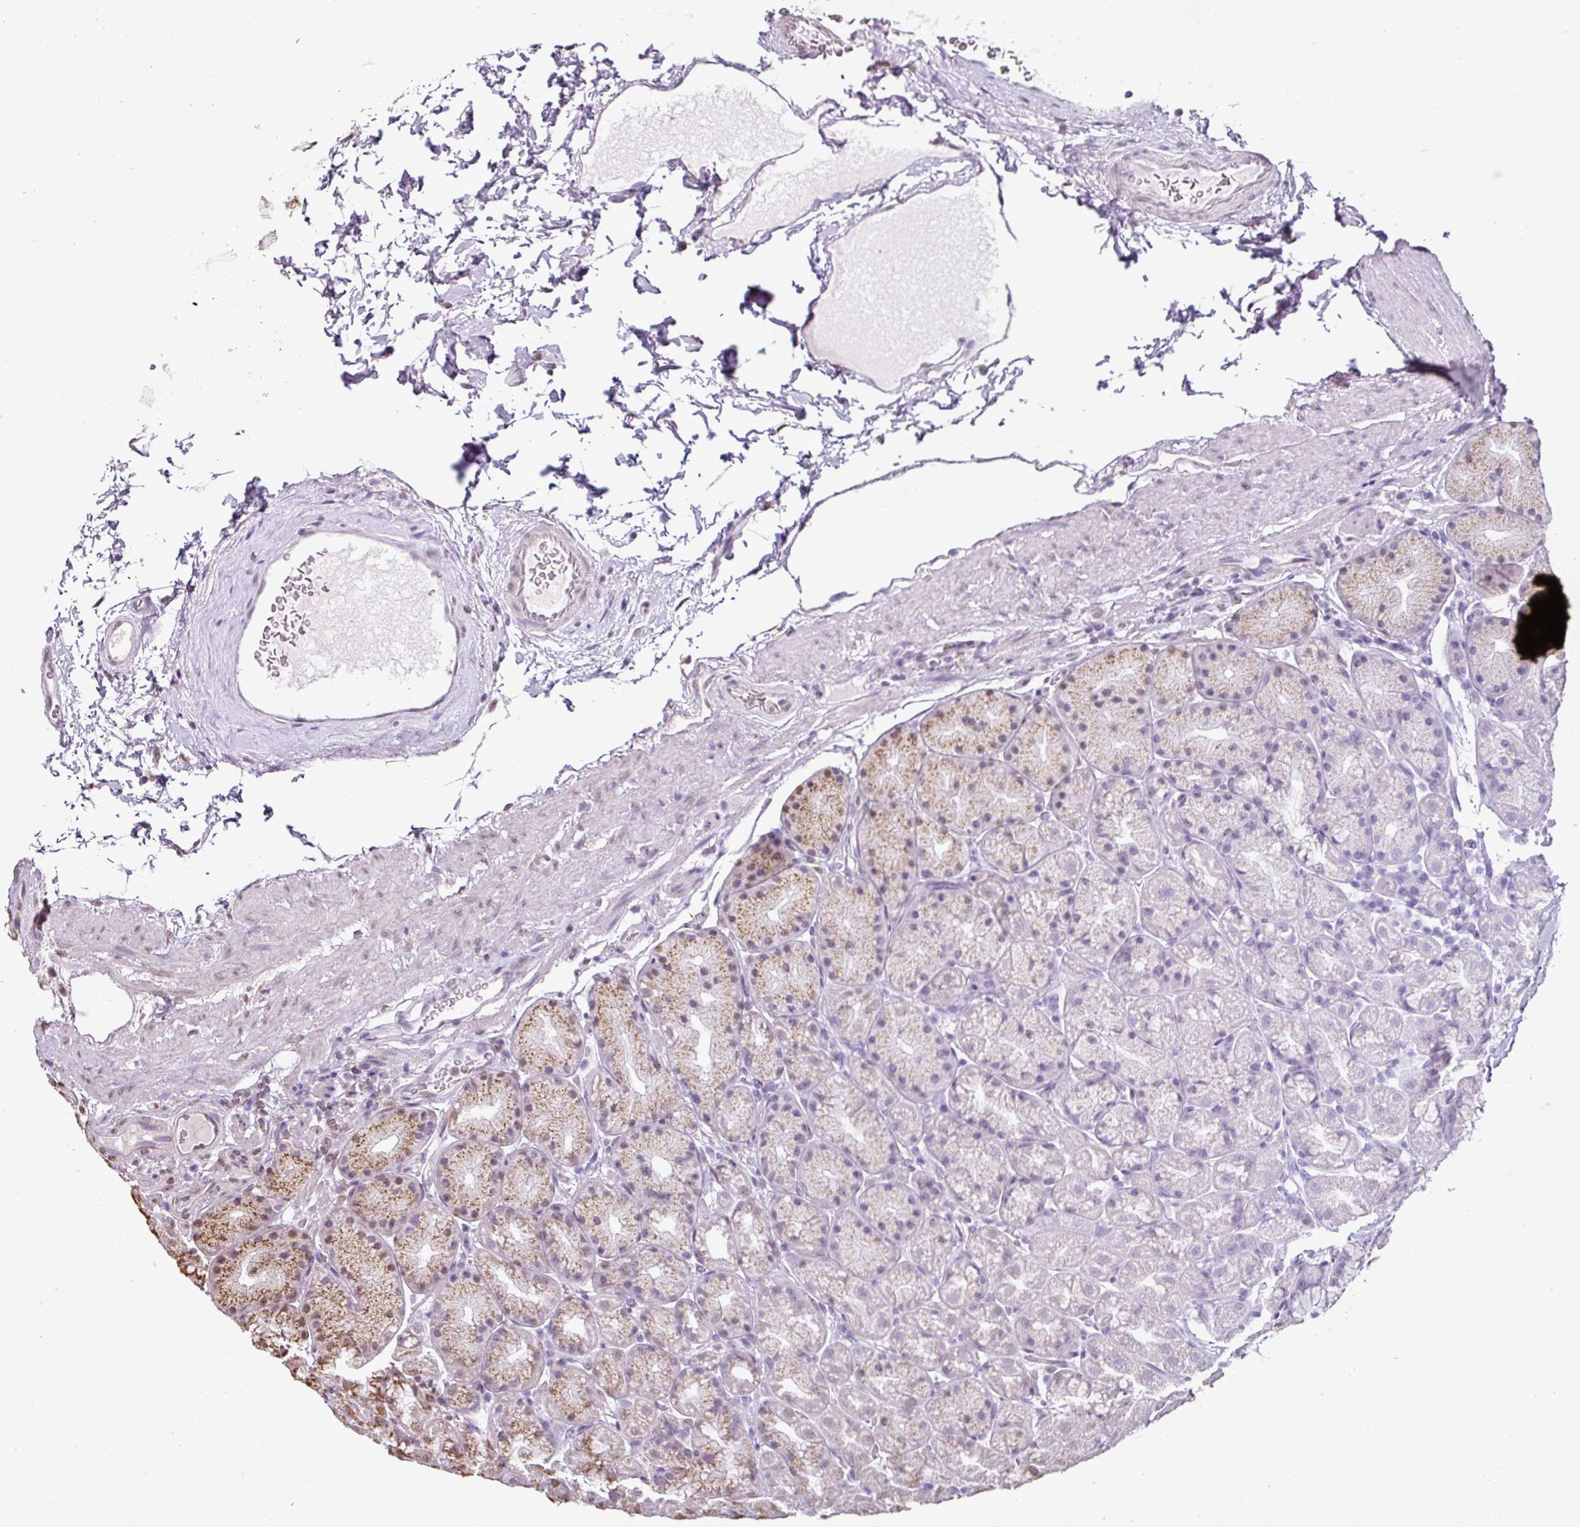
{"staining": {"intensity": "moderate", "quantity": "<25%", "location": "cytoplasmic/membranous"}, "tissue": "stomach", "cell_type": "Glandular cells", "image_type": "normal", "snomed": [{"axis": "morphology", "description": "Normal tissue, NOS"}, {"axis": "topography", "description": "Stomach, lower"}], "caption": "IHC of normal stomach exhibits low levels of moderate cytoplasmic/membranous staining in about <25% of glandular cells. Using DAB (3,3'-diaminobenzidine) (brown) and hematoxylin (blue) stains, captured at high magnification using brightfield microscopy.", "gene": "JPH2", "patient": {"sex": "male", "age": 67}}